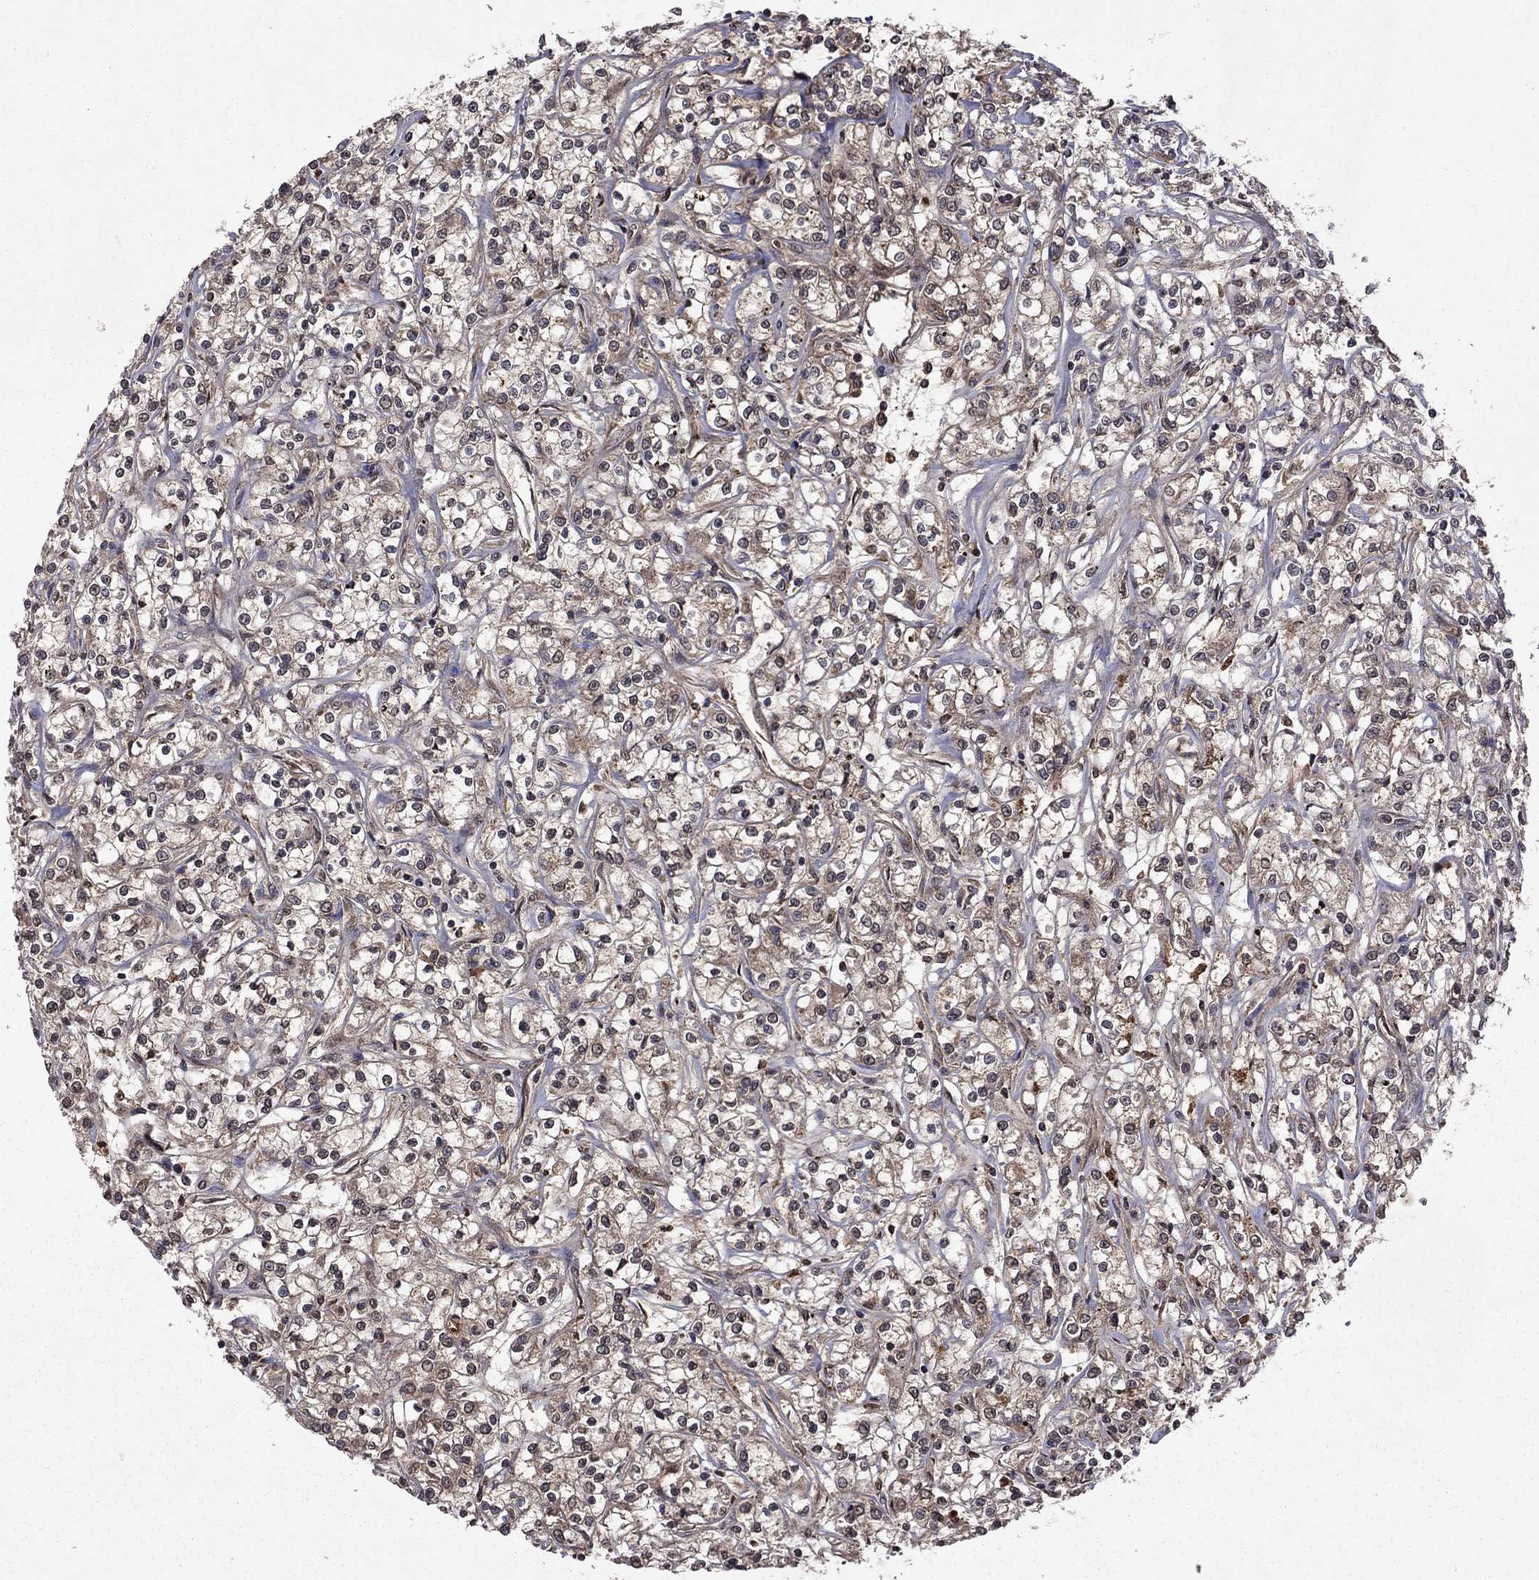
{"staining": {"intensity": "moderate", "quantity": "25%-75%", "location": "cytoplasmic/membranous"}, "tissue": "renal cancer", "cell_type": "Tumor cells", "image_type": "cancer", "snomed": [{"axis": "morphology", "description": "Adenocarcinoma, NOS"}, {"axis": "topography", "description": "Kidney"}], "caption": "Renal cancer stained with a brown dye shows moderate cytoplasmic/membranous positive positivity in about 25%-75% of tumor cells.", "gene": "NLGN1", "patient": {"sex": "female", "age": 59}}